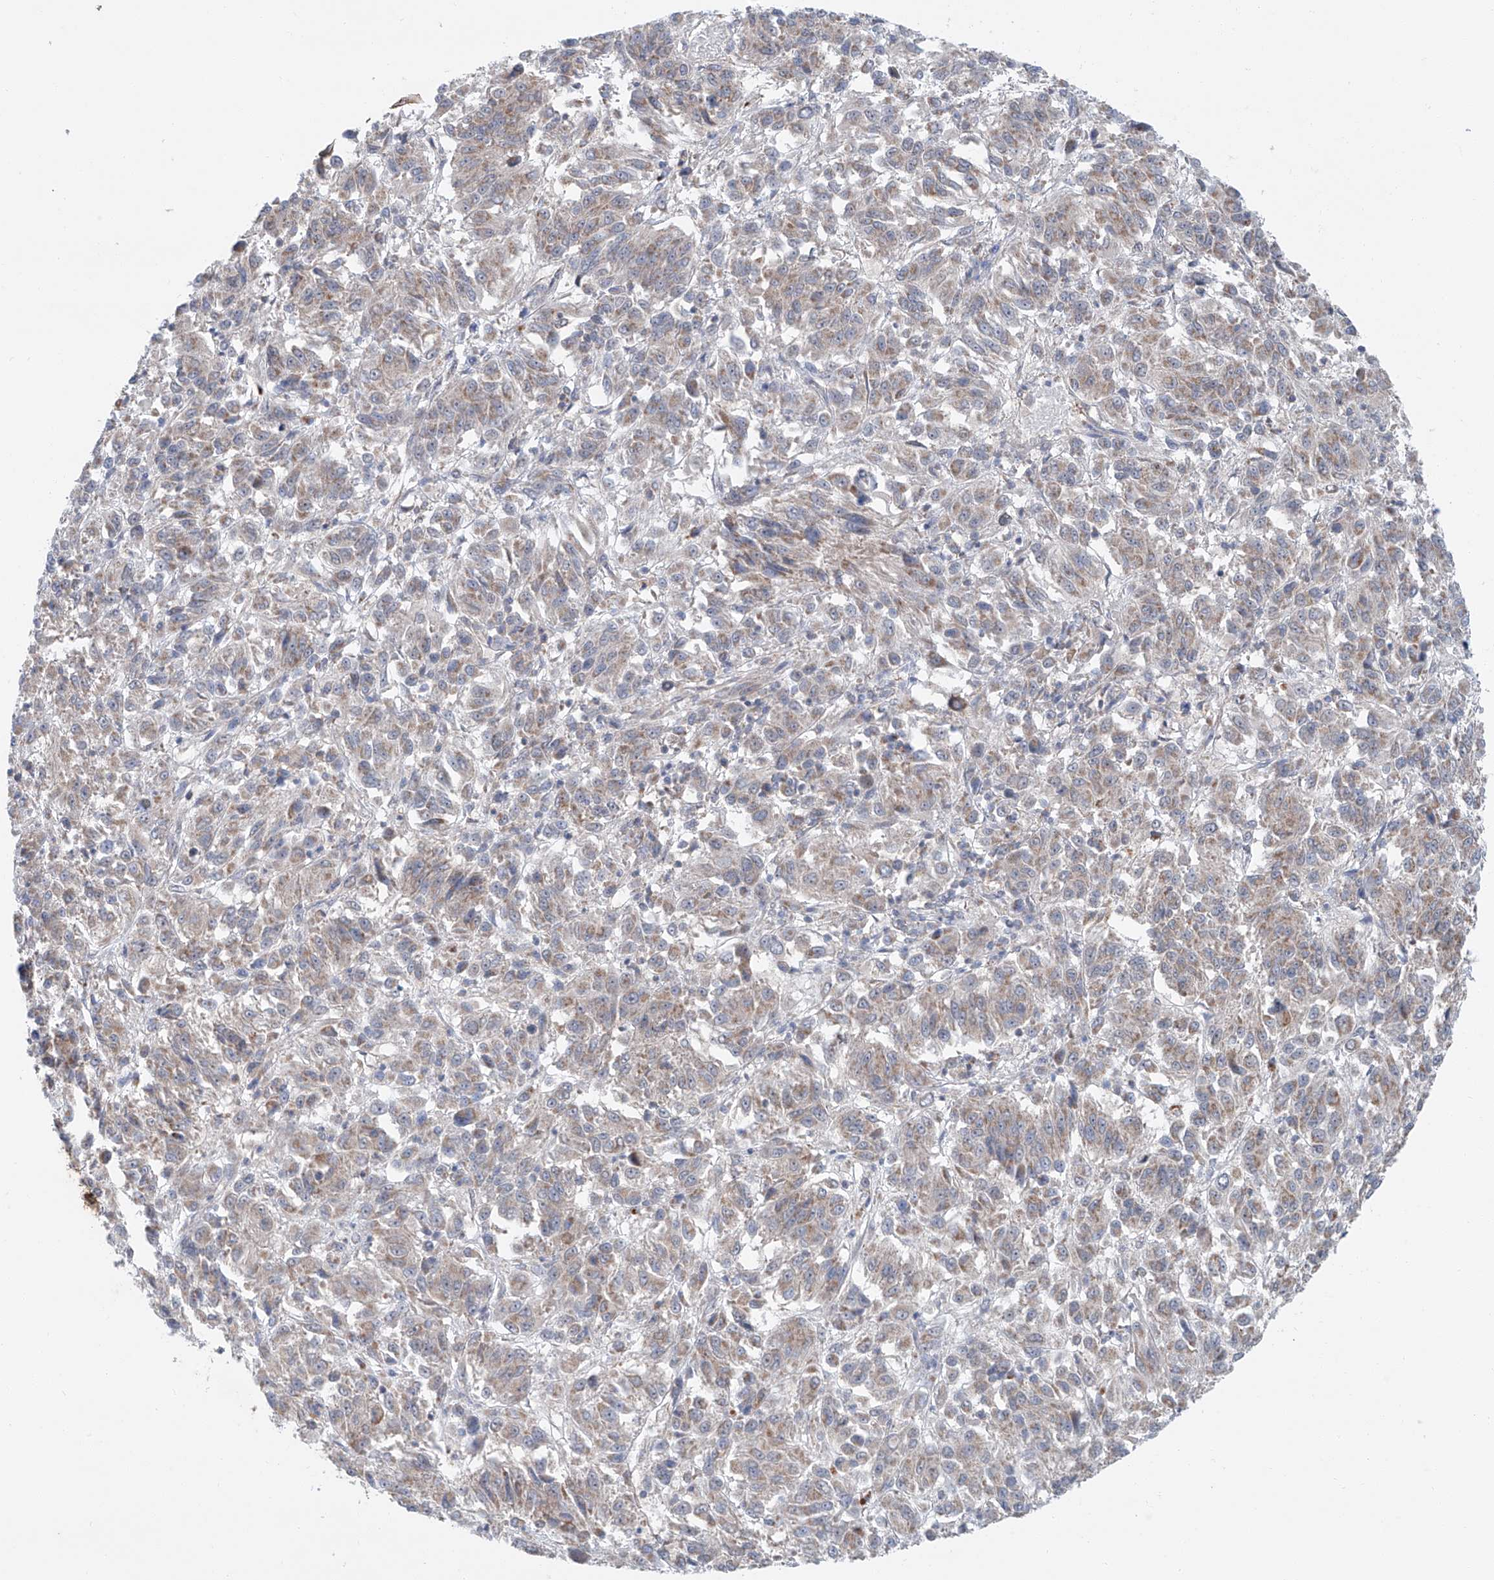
{"staining": {"intensity": "weak", "quantity": "25%-75%", "location": "cytoplasmic/membranous"}, "tissue": "melanoma", "cell_type": "Tumor cells", "image_type": "cancer", "snomed": [{"axis": "morphology", "description": "Malignant melanoma, Metastatic site"}, {"axis": "topography", "description": "Lung"}], "caption": "This is an image of IHC staining of malignant melanoma (metastatic site), which shows weak staining in the cytoplasmic/membranous of tumor cells.", "gene": "SIX4", "patient": {"sex": "male", "age": 64}}